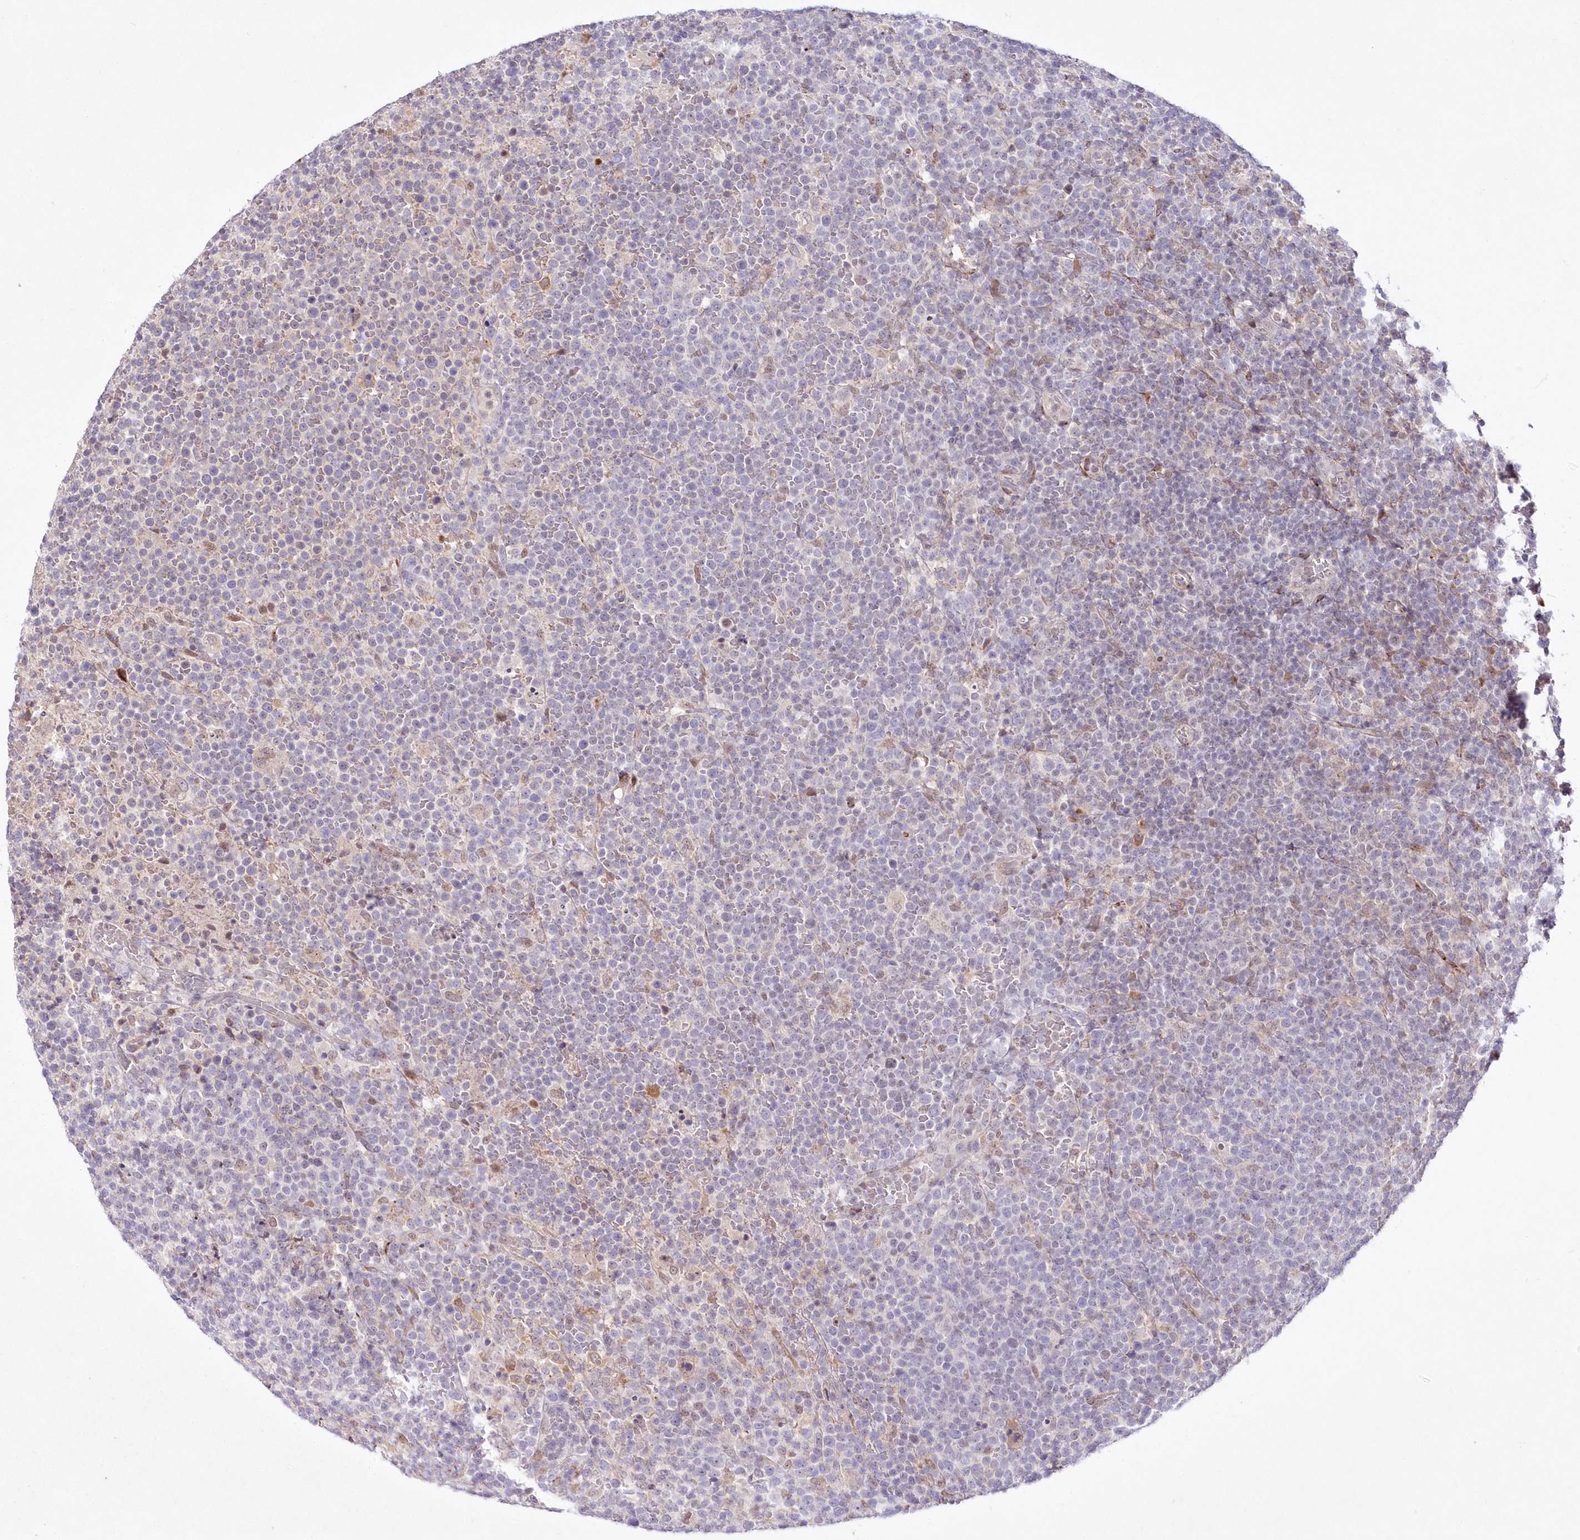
{"staining": {"intensity": "negative", "quantity": "none", "location": "none"}, "tissue": "lymphoma", "cell_type": "Tumor cells", "image_type": "cancer", "snomed": [{"axis": "morphology", "description": "Malignant lymphoma, non-Hodgkin's type, High grade"}, {"axis": "topography", "description": "Lymph node"}], "caption": "The immunohistochemistry (IHC) histopathology image has no significant expression in tumor cells of lymphoma tissue.", "gene": "LDB1", "patient": {"sex": "male", "age": 61}}